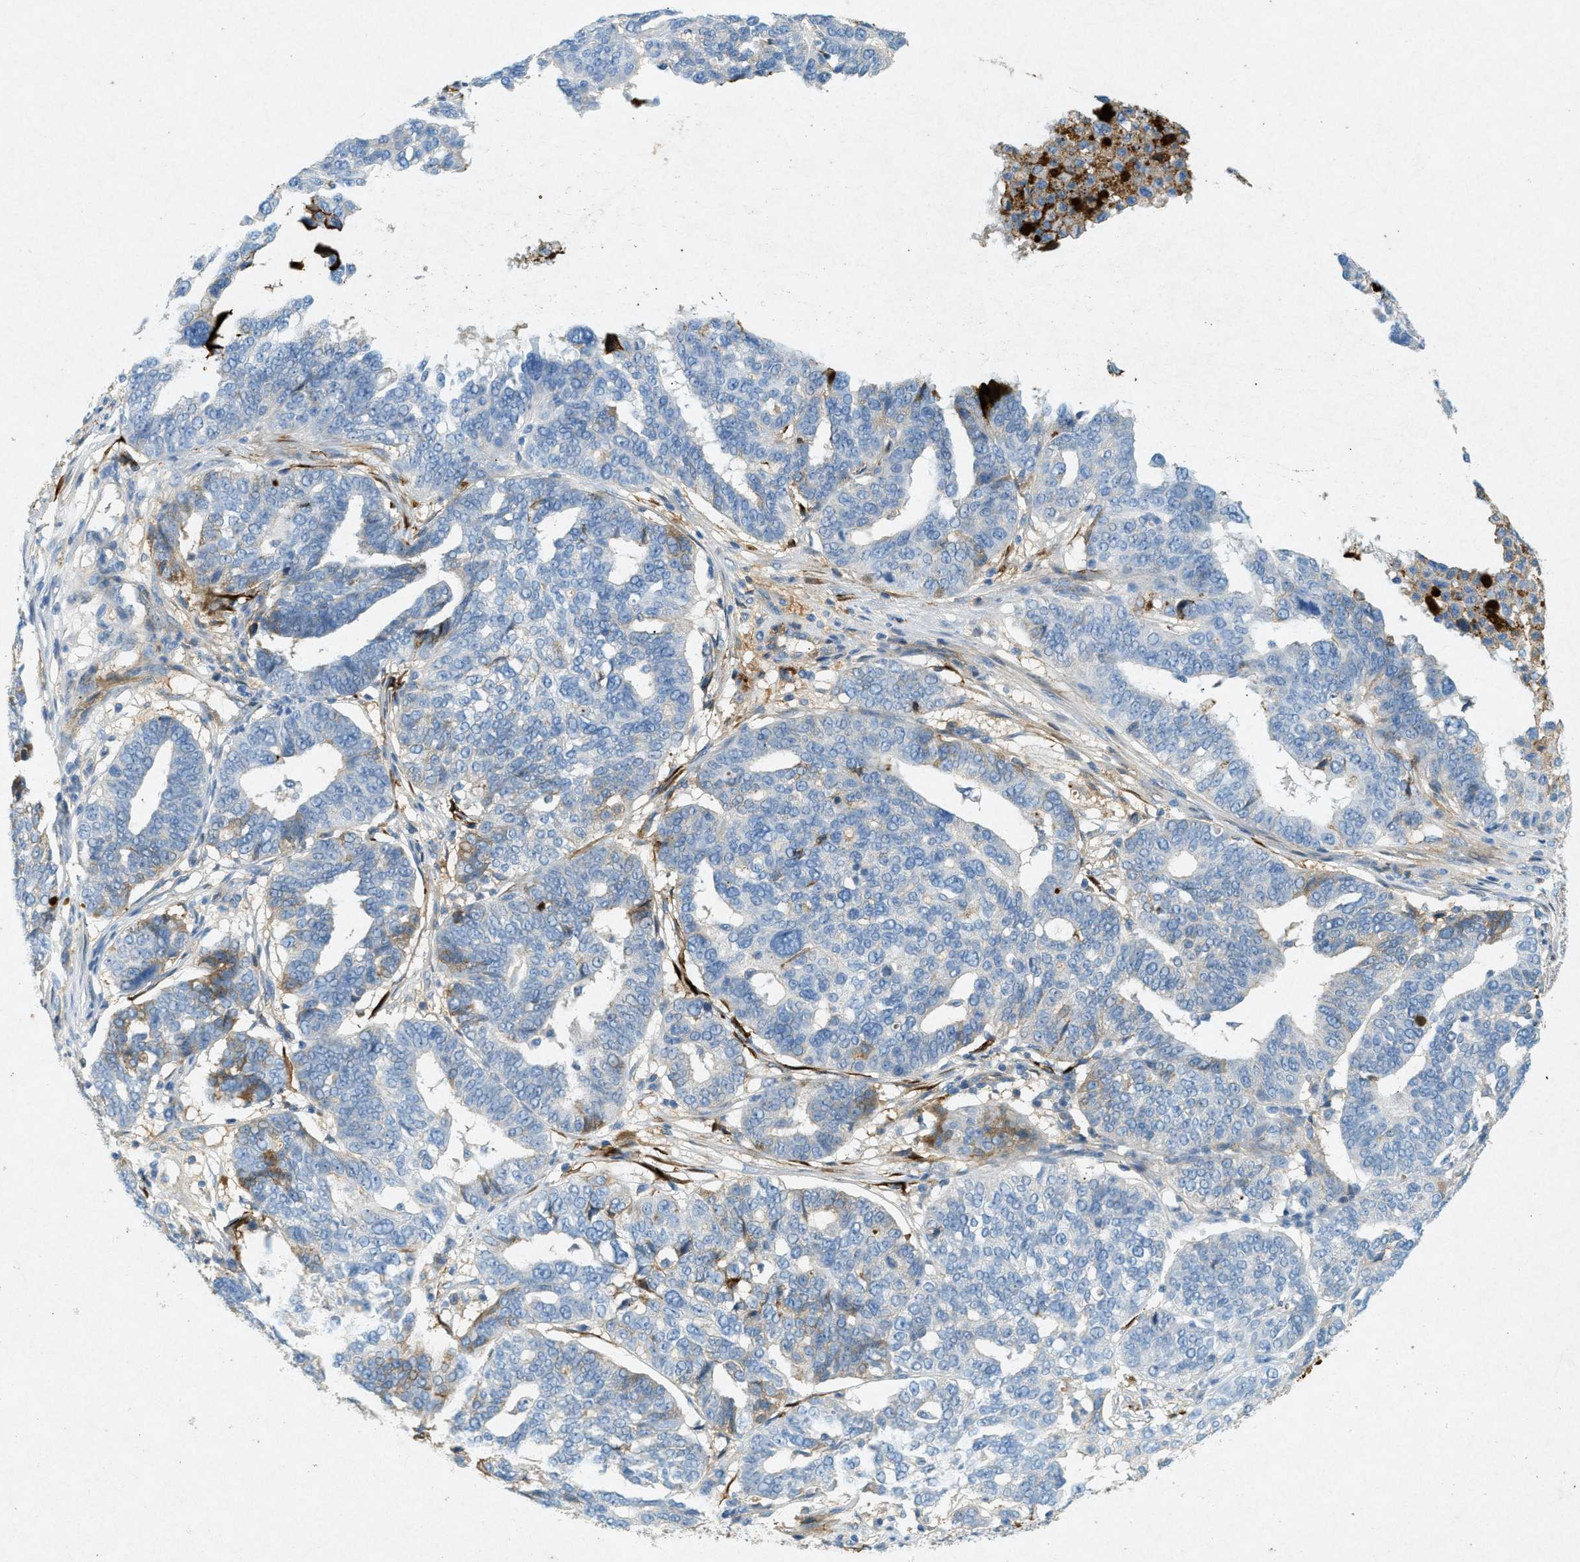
{"staining": {"intensity": "moderate", "quantity": "<25%", "location": "cytoplasmic/membranous"}, "tissue": "ovarian cancer", "cell_type": "Tumor cells", "image_type": "cancer", "snomed": [{"axis": "morphology", "description": "Cystadenocarcinoma, serous, NOS"}, {"axis": "topography", "description": "Ovary"}], "caption": "DAB immunohistochemical staining of human ovarian serous cystadenocarcinoma shows moderate cytoplasmic/membranous protein positivity in about <25% of tumor cells.", "gene": "F2", "patient": {"sex": "female", "age": 59}}